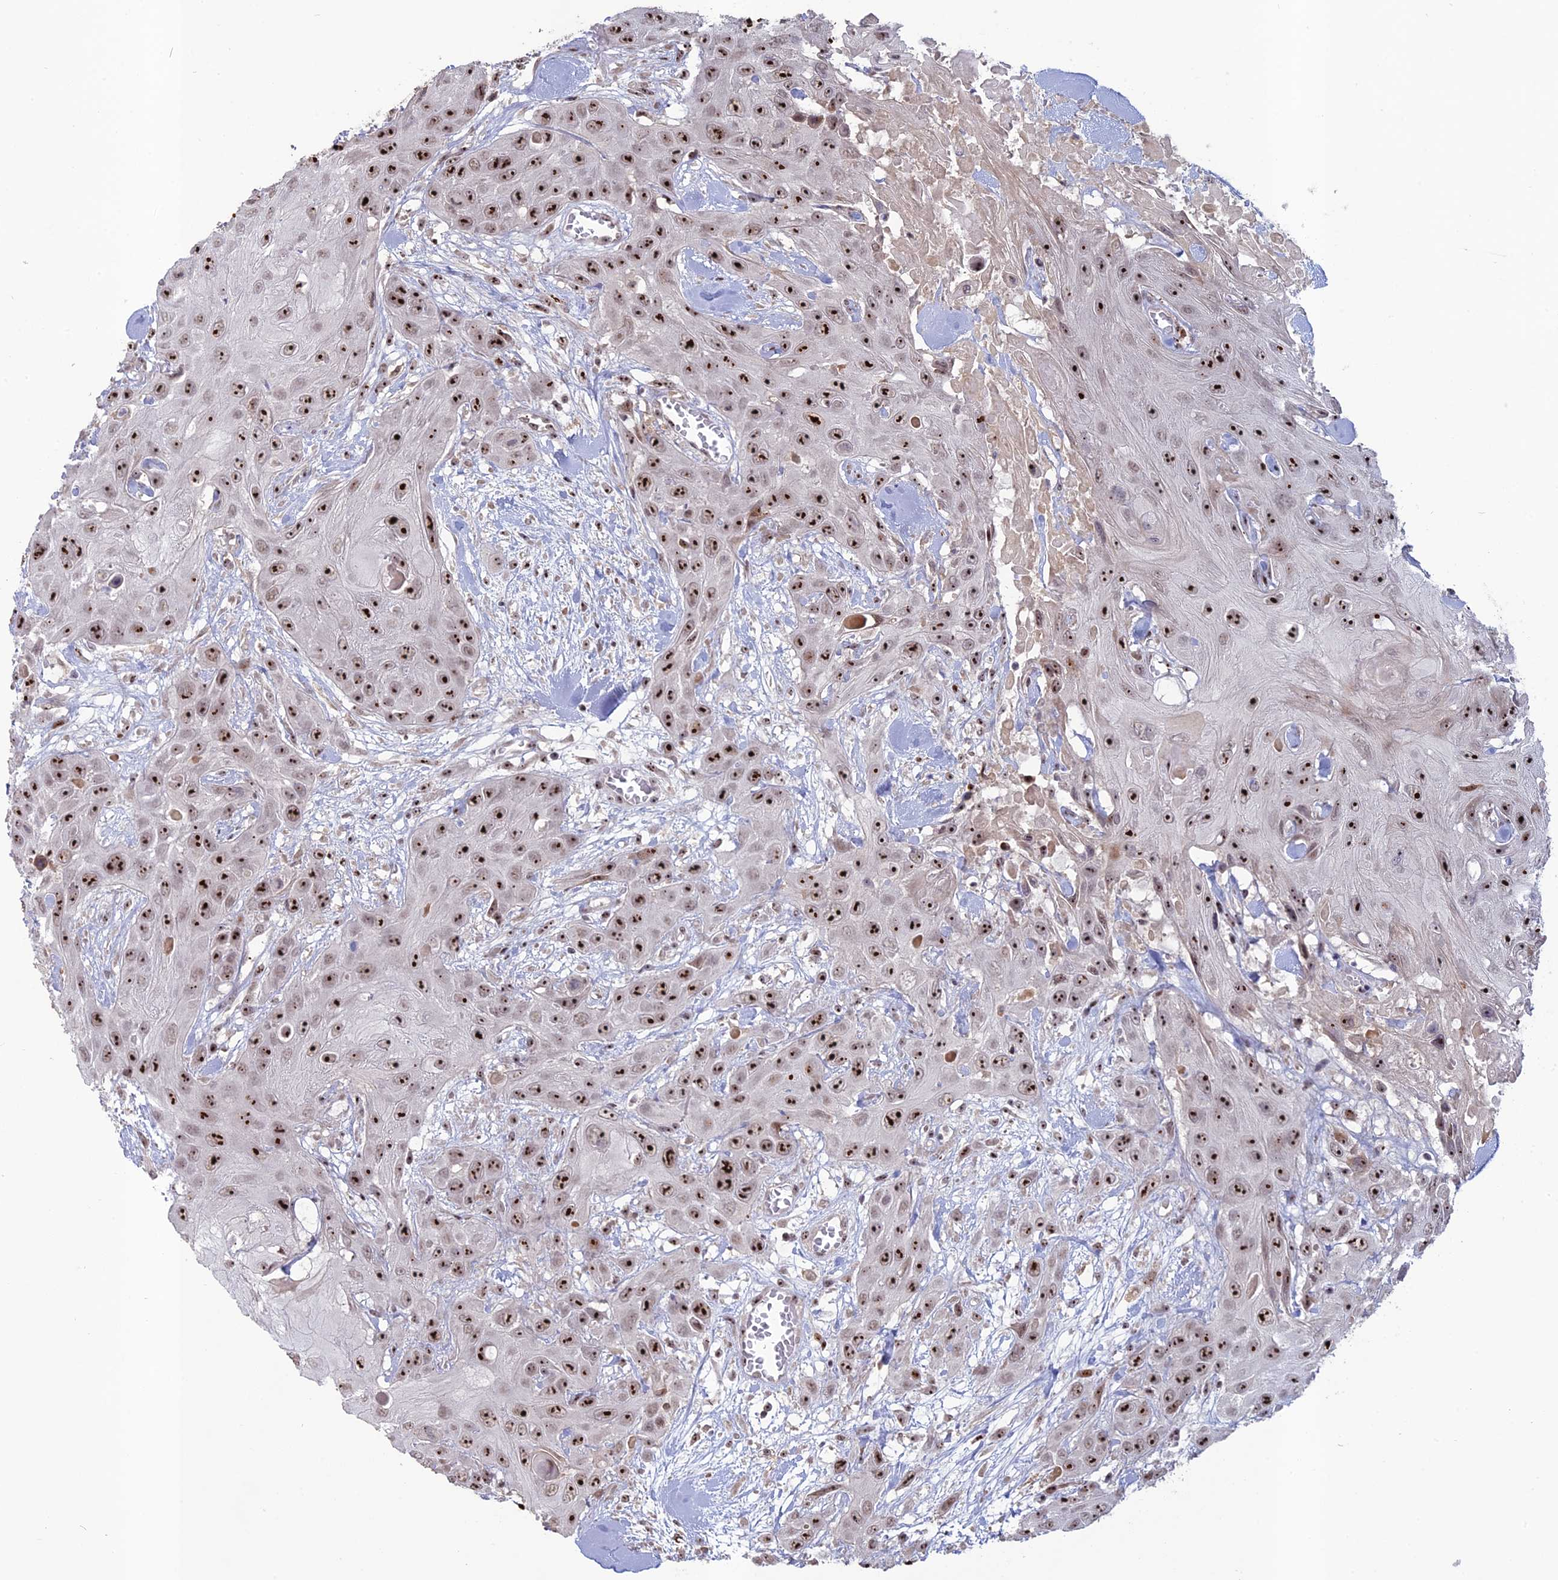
{"staining": {"intensity": "strong", "quantity": ">75%", "location": "nuclear"}, "tissue": "head and neck cancer", "cell_type": "Tumor cells", "image_type": "cancer", "snomed": [{"axis": "morphology", "description": "Squamous cell carcinoma, NOS"}, {"axis": "topography", "description": "Head-Neck"}], "caption": "Immunohistochemistry (IHC) image of neoplastic tissue: human head and neck cancer stained using IHC demonstrates high levels of strong protein expression localized specifically in the nuclear of tumor cells, appearing as a nuclear brown color.", "gene": "FAM131A", "patient": {"sex": "male", "age": 81}}